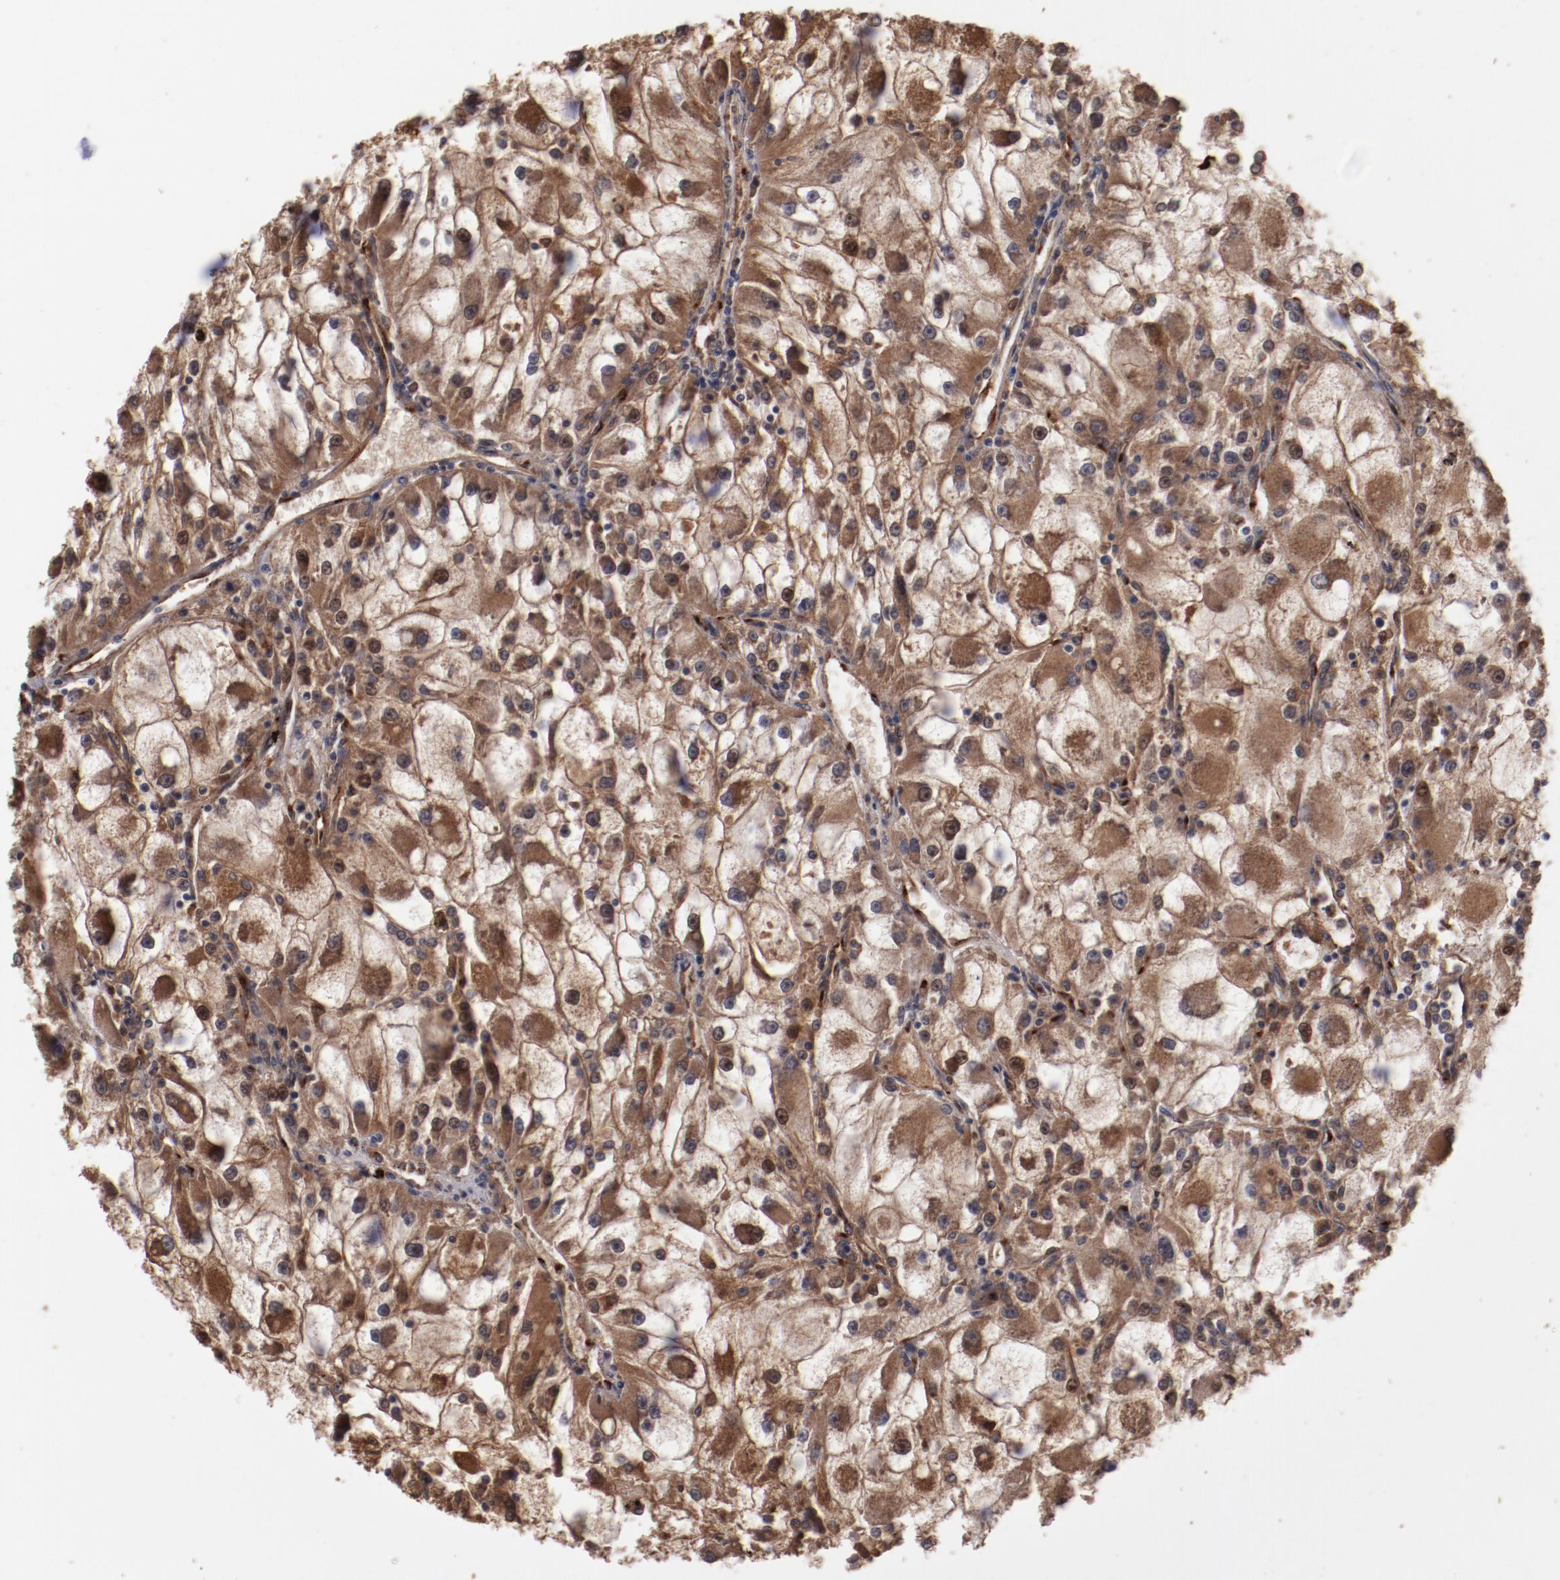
{"staining": {"intensity": "strong", "quantity": ">75%", "location": "cytoplasmic/membranous"}, "tissue": "renal cancer", "cell_type": "Tumor cells", "image_type": "cancer", "snomed": [{"axis": "morphology", "description": "Adenocarcinoma, NOS"}, {"axis": "topography", "description": "Kidney"}], "caption": "Renal cancer (adenocarcinoma) stained with IHC demonstrates strong cytoplasmic/membranous positivity in about >75% of tumor cells.", "gene": "DIPK2B", "patient": {"sex": "female", "age": 73}}